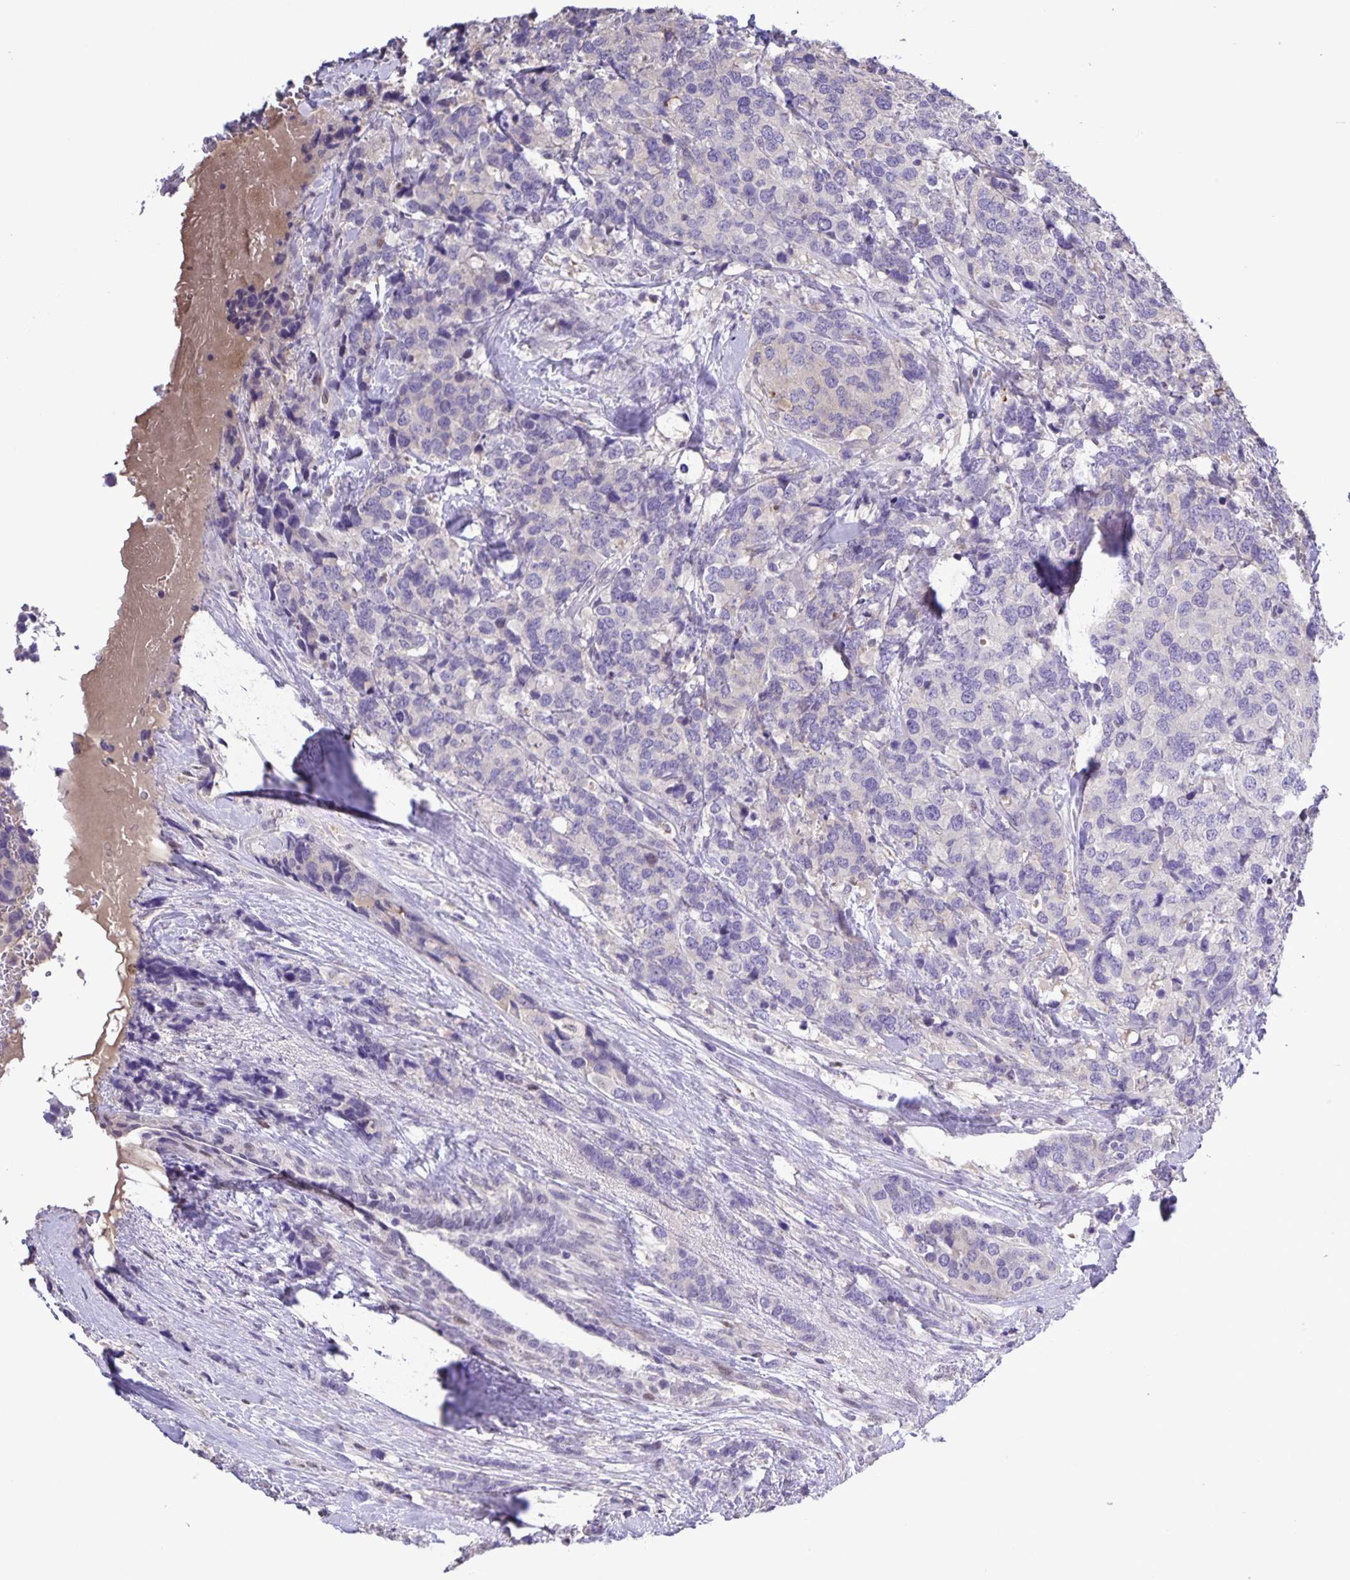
{"staining": {"intensity": "negative", "quantity": "none", "location": "none"}, "tissue": "breast cancer", "cell_type": "Tumor cells", "image_type": "cancer", "snomed": [{"axis": "morphology", "description": "Lobular carcinoma"}, {"axis": "topography", "description": "Breast"}], "caption": "DAB immunohistochemical staining of breast cancer demonstrates no significant positivity in tumor cells.", "gene": "ONECUT2", "patient": {"sex": "female", "age": 59}}